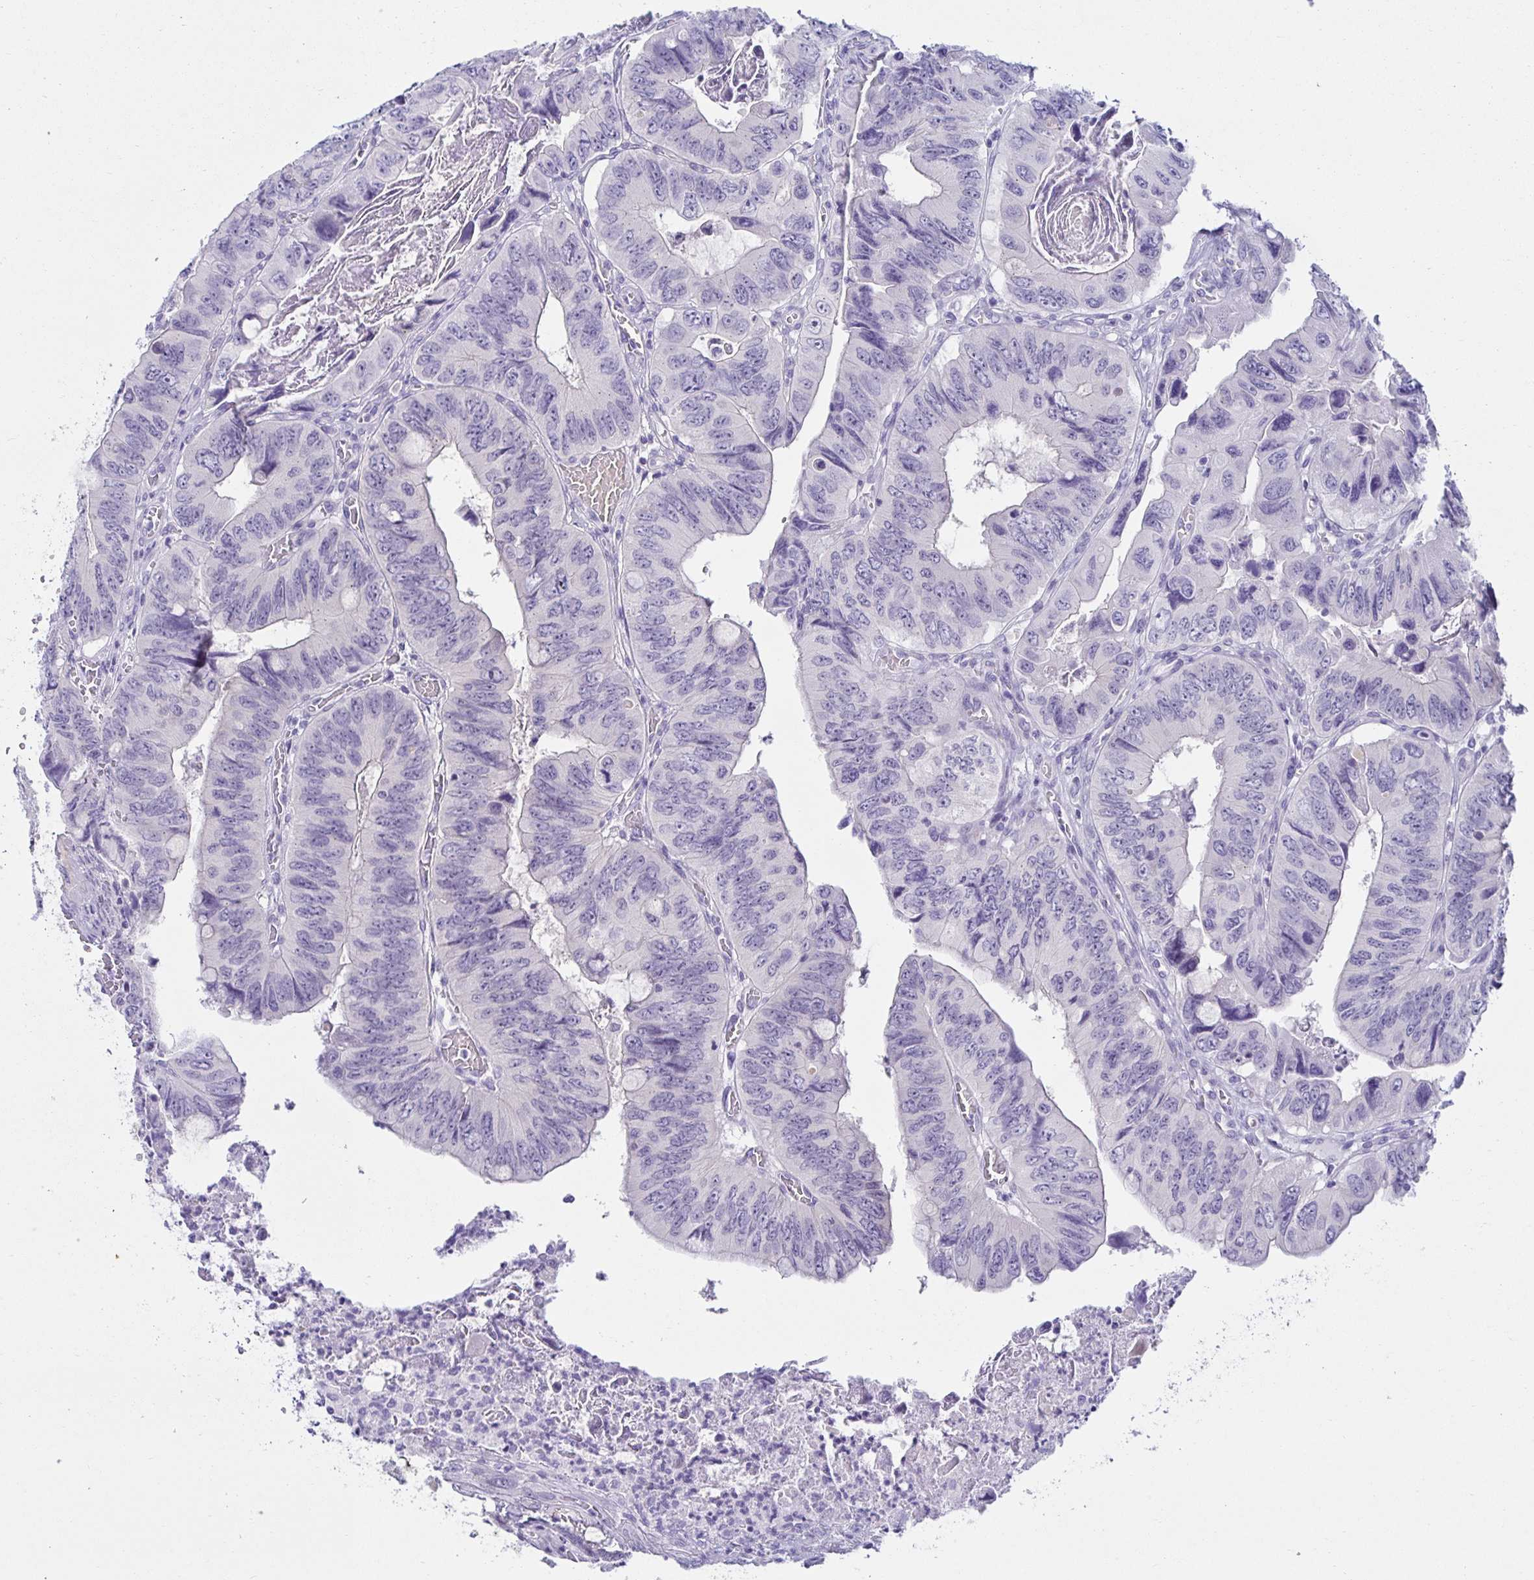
{"staining": {"intensity": "negative", "quantity": "none", "location": "none"}, "tissue": "colorectal cancer", "cell_type": "Tumor cells", "image_type": "cancer", "snomed": [{"axis": "morphology", "description": "Adenocarcinoma, NOS"}, {"axis": "topography", "description": "Colon"}], "caption": "Immunohistochemistry (IHC) photomicrograph of neoplastic tissue: colorectal adenocarcinoma stained with DAB demonstrates no significant protein expression in tumor cells. Brightfield microscopy of immunohistochemistry (IHC) stained with DAB (brown) and hematoxylin (blue), captured at high magnification.", "gene": "MON2", "patient": {"sex": "female", "age": 84}}